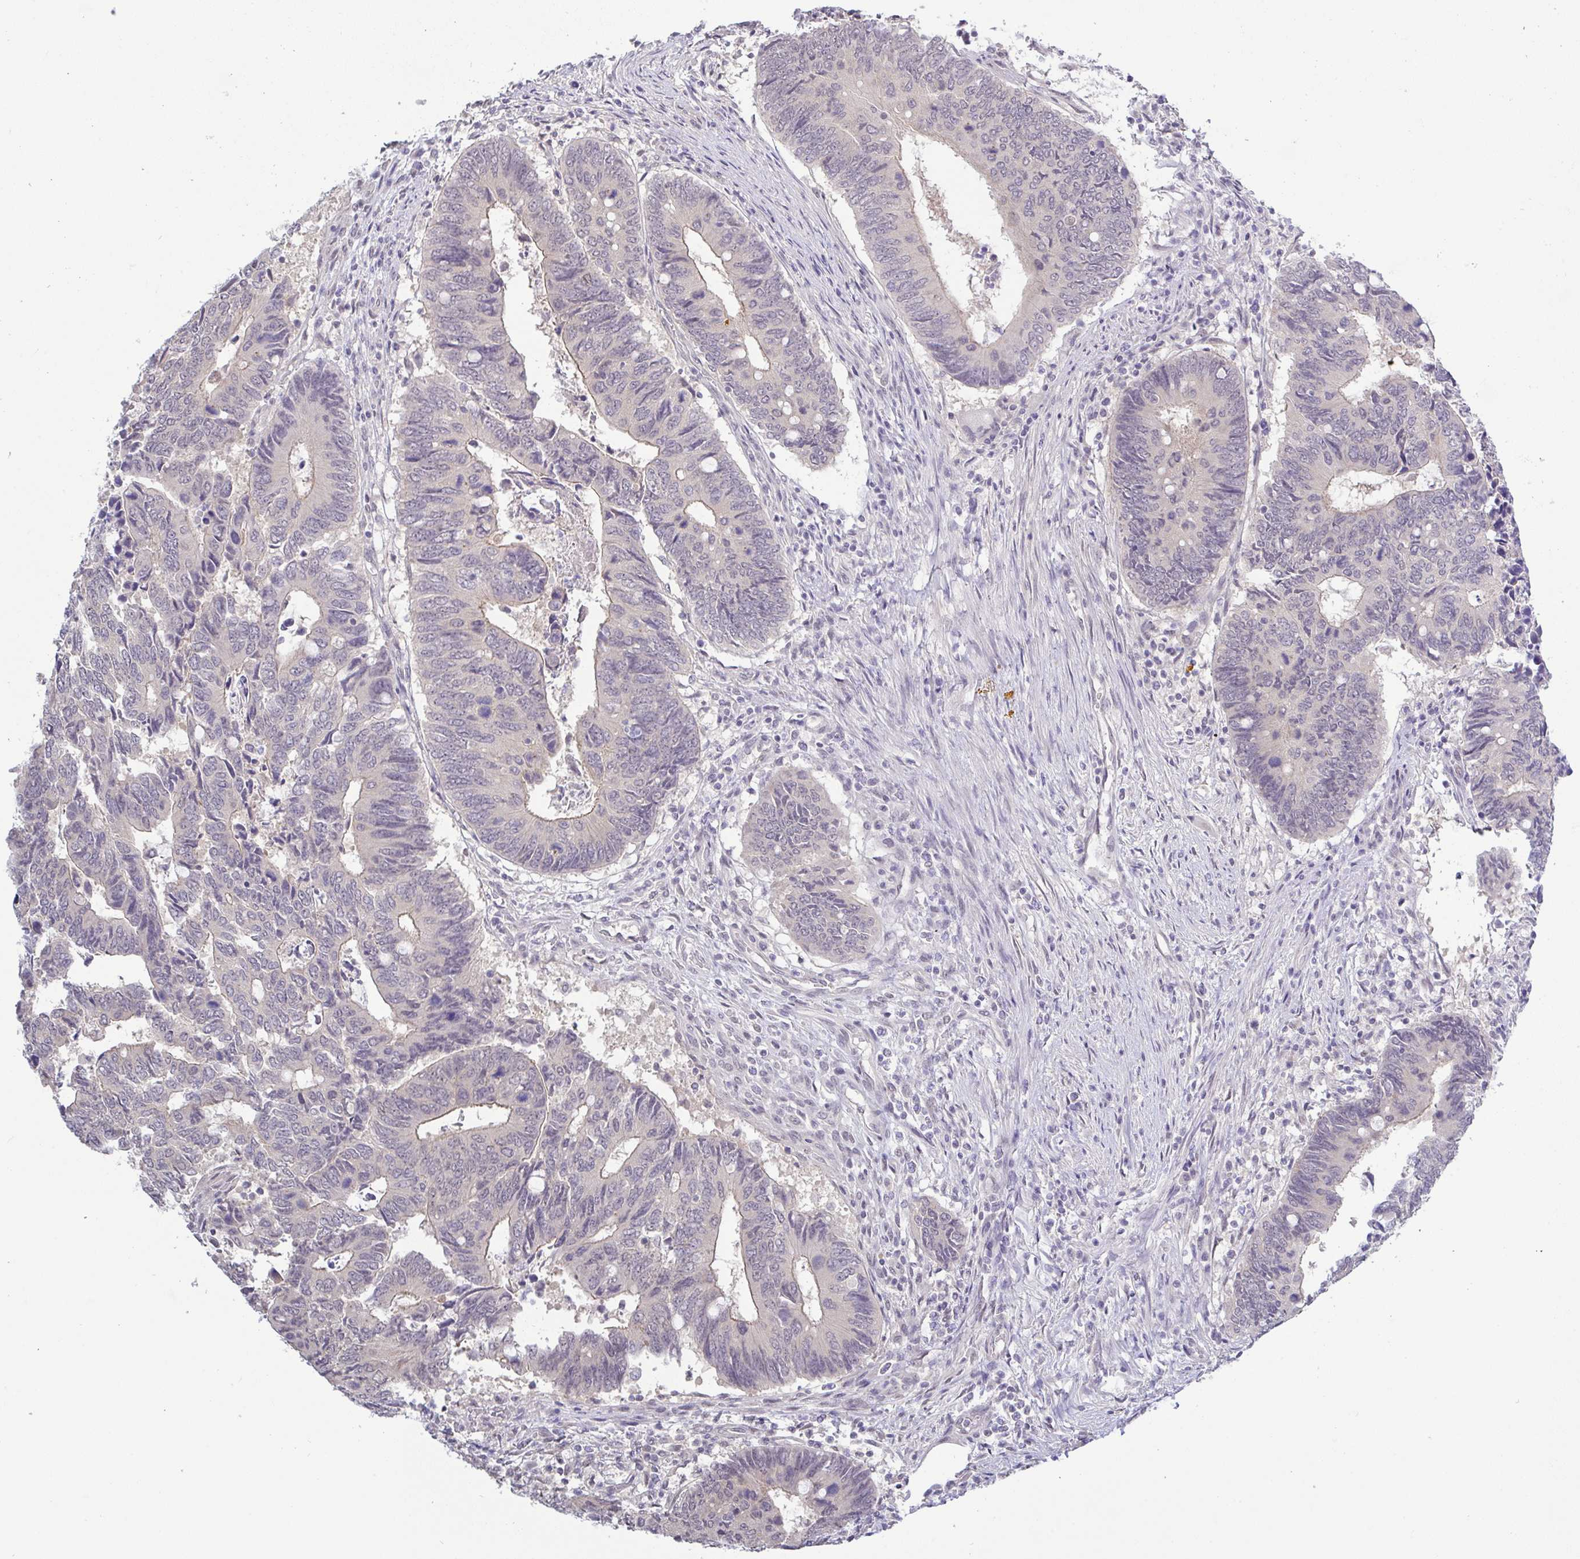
{"staining": {"intensity": "negative", "quantity": "none", "location": "none"}, "tissue": "colorectal cancer", "cell_type": "Tumor cells", "image_type": "cancer", "snomed": [{"axis": "morphology", "description": "Adenocarcinoma, NOS"}, {"axis": "topography", "description": "Colon"}], "caption": "High magnification brightfield microscopy of adenocarcinoma (colorectal) stained with DAB (3,3'-diaminobenzidine) (brown) and counterstained with hematoxylin (blue): tumor cells show no significant positivity.", "gene": "HYPK", "patient": {"sex": "male", "age": 87}}